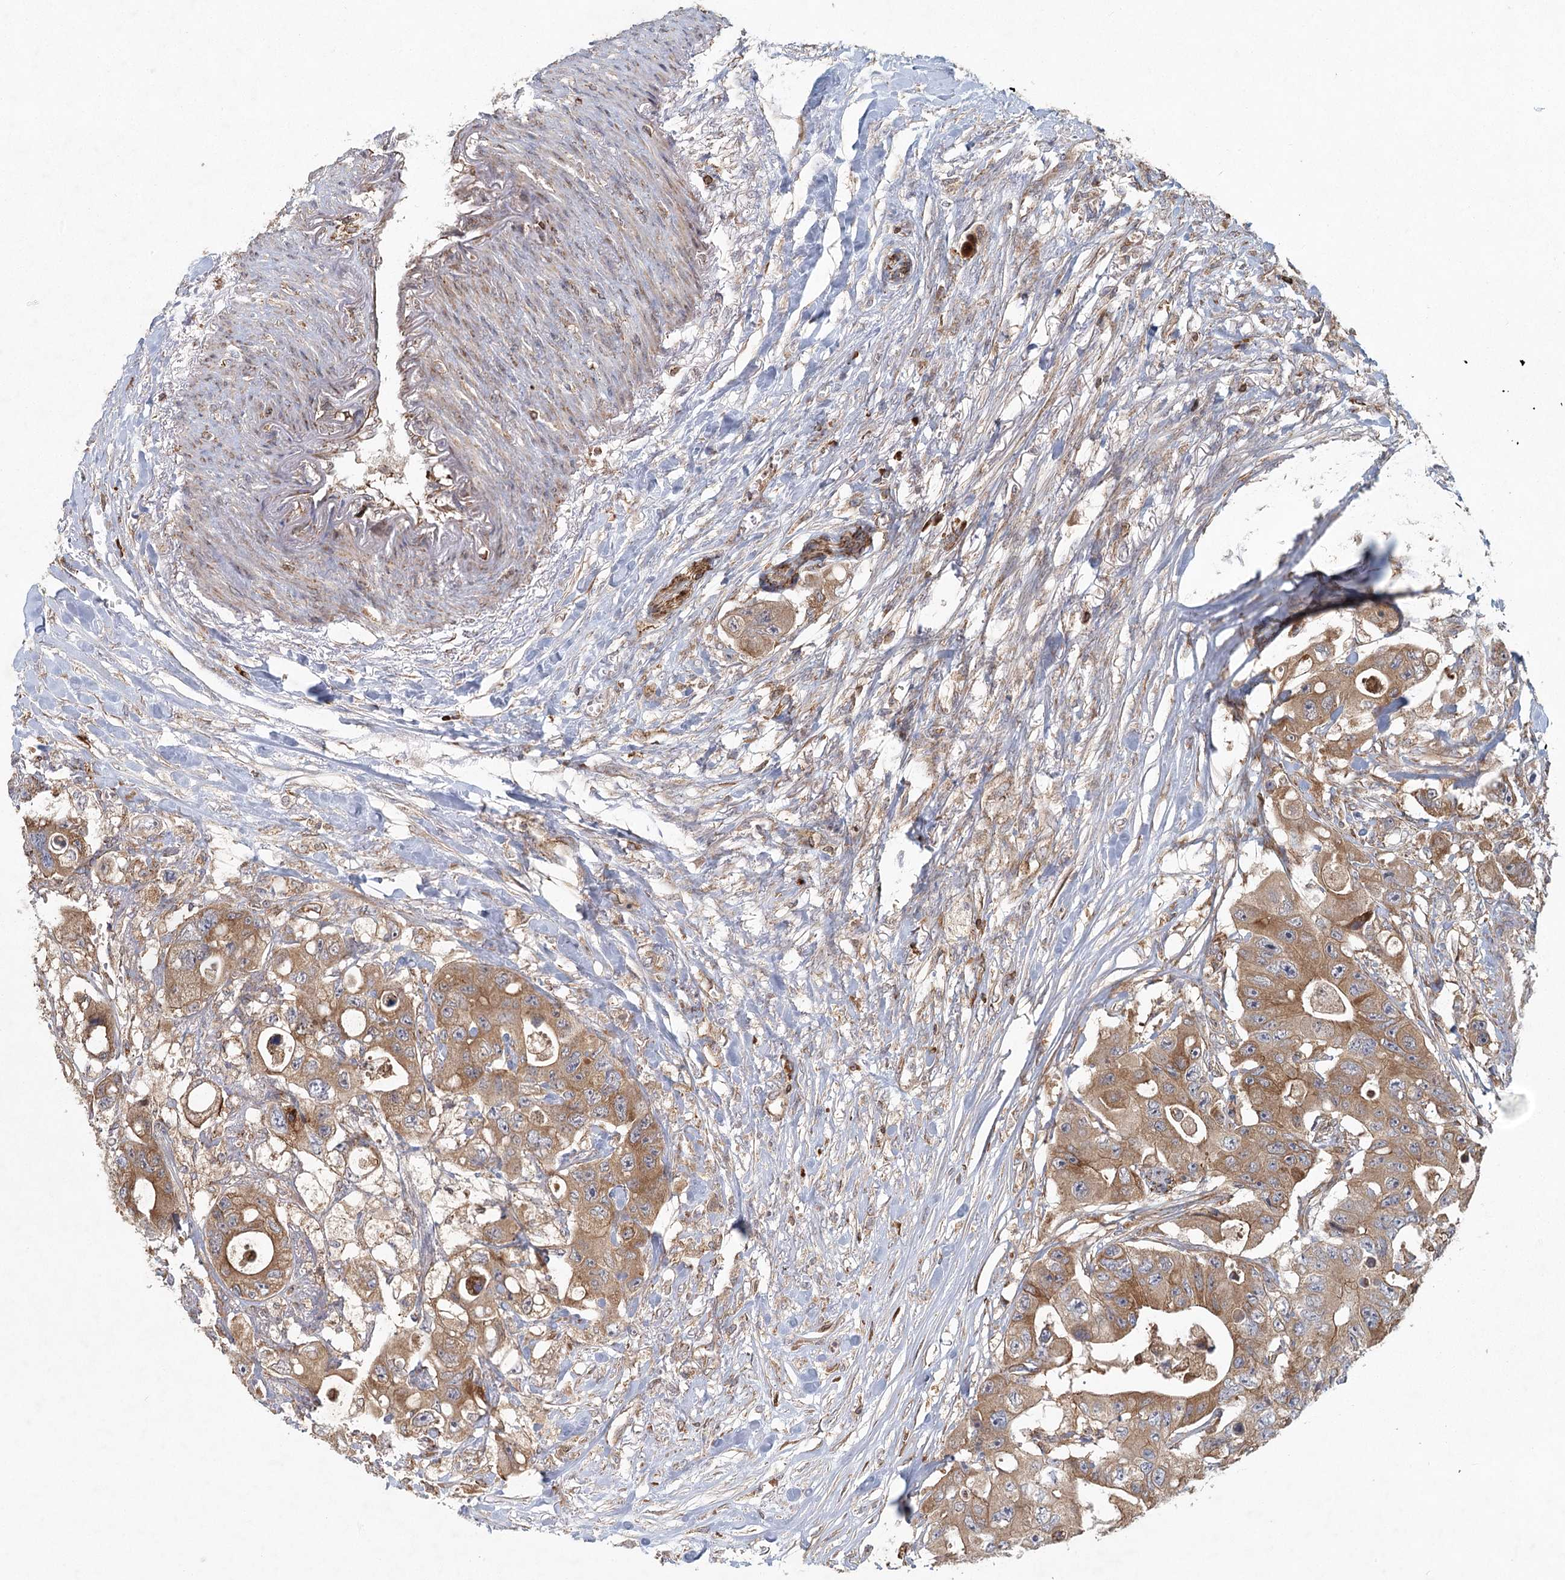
{"staining": {"intensity": "moderate", "quantity": ">75%", "location": "cytoplasmic/membranous"}, "tissue": "colorectal cancer", "cell_type": "Tumor cells", "image_type": "cancer", "snomed": [{"axis": "morphology", "description": "Adenocarcinoma, NOS"}, {"axis": "topography", "description": "Colon"}], "caption": "Colorectal adenocarcinoma tissue reveals moderate cytoplasmic/membranous staining in approximately >75% of tumor cells", "gene": "PLEKHA7", "patient": {"sex": "female", "age": 46}}